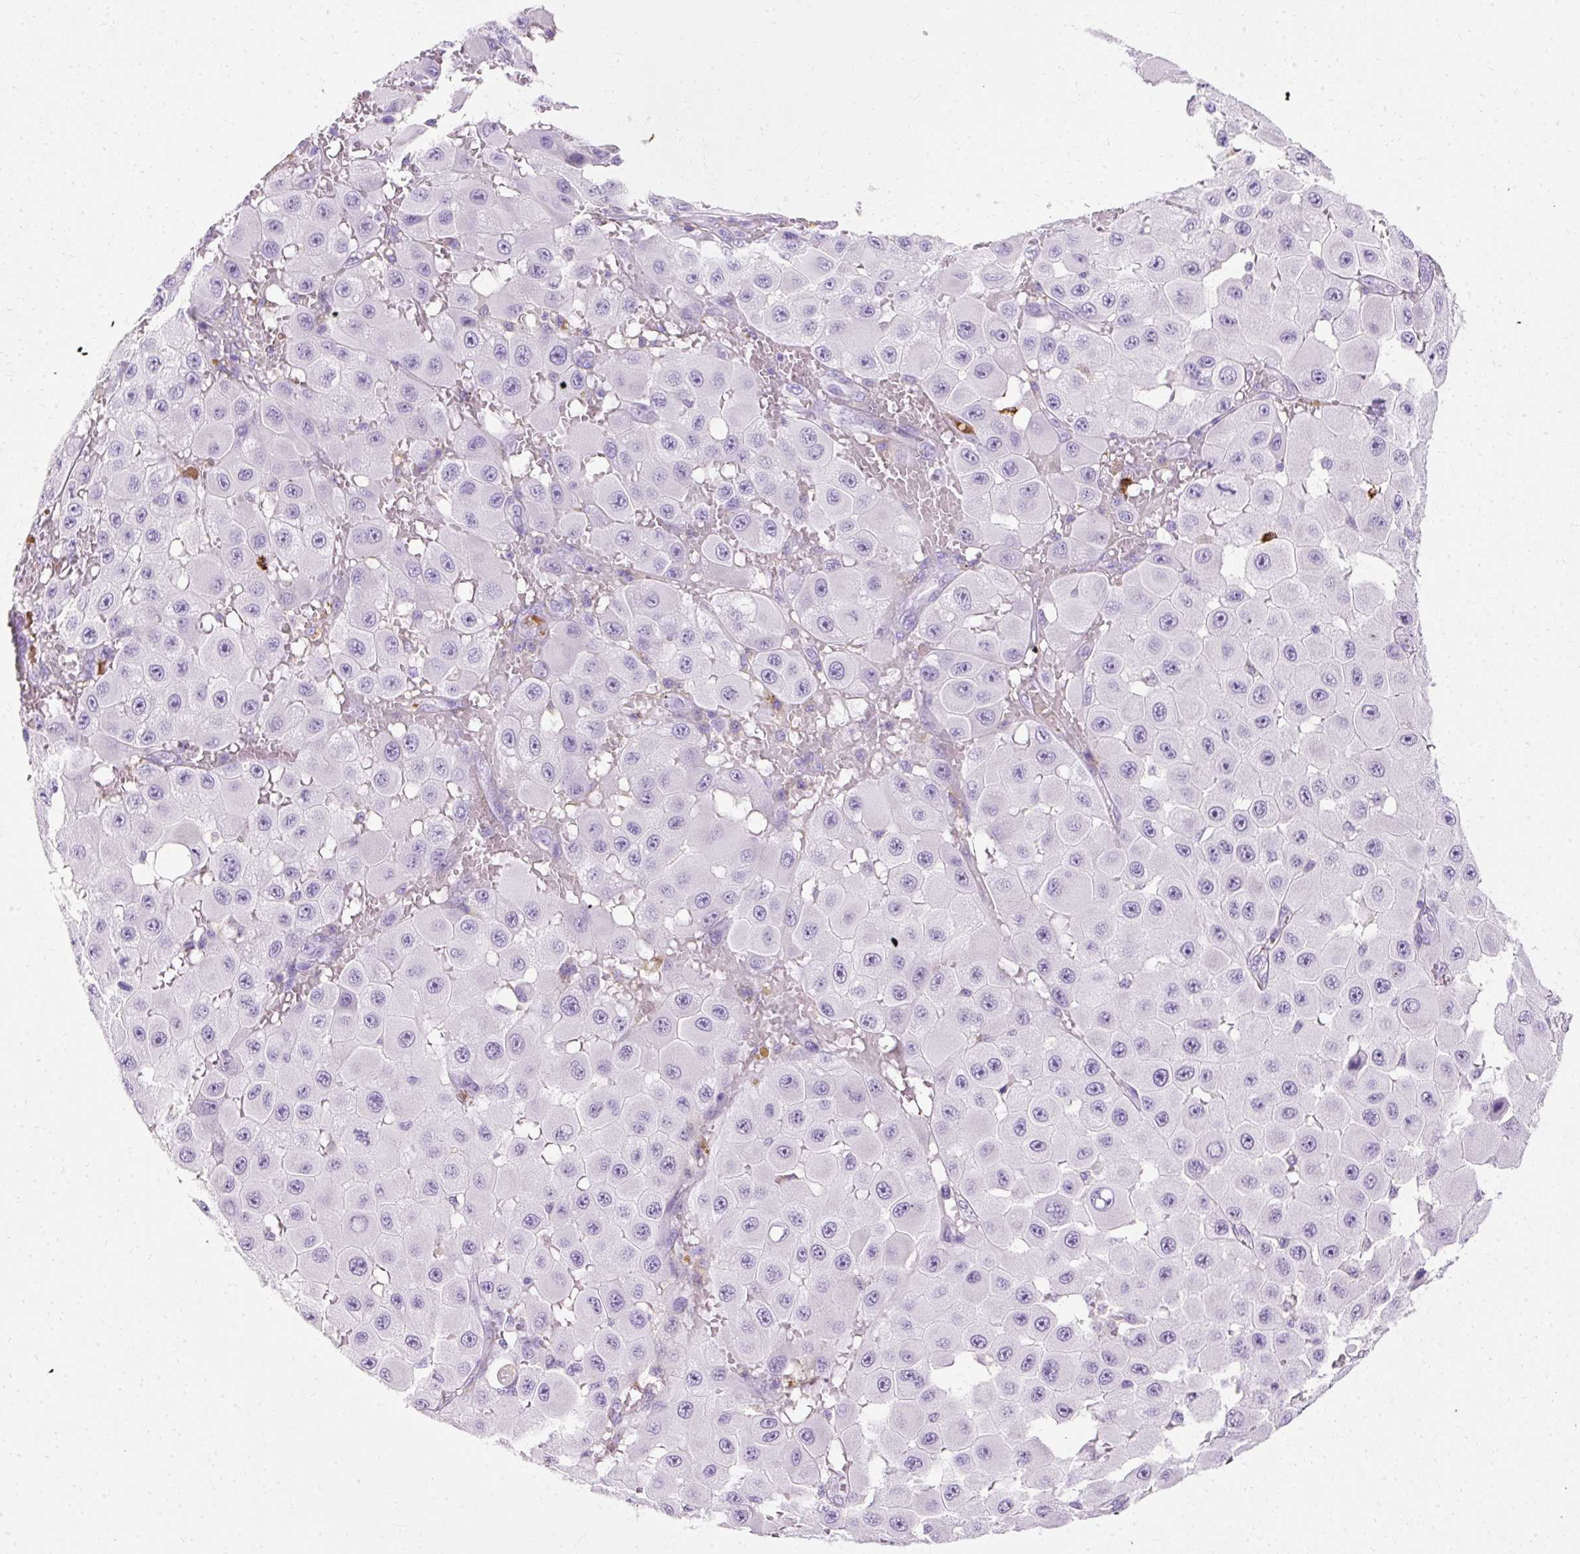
{"staining": {"intensity": "negative", "quantity": "none", "location": "none"}, "tissue": "melanoma", "cell_type": "Tumor cells", "image_type": "cancer", "snomed": [{"axis": "morphology", "description": "Malignant melanoma, NOS"}, {"axis": "topography", "description": "Skin"}], "caption": "IHC histopathology image of neoplastic tissue: melanoma stained with DAB (3,3'-diaminobenzidine) exhibits no significant protein expression in tumor cells.", "gene": "DEFA1", "patient": {"sex": "female", "age": 81}}